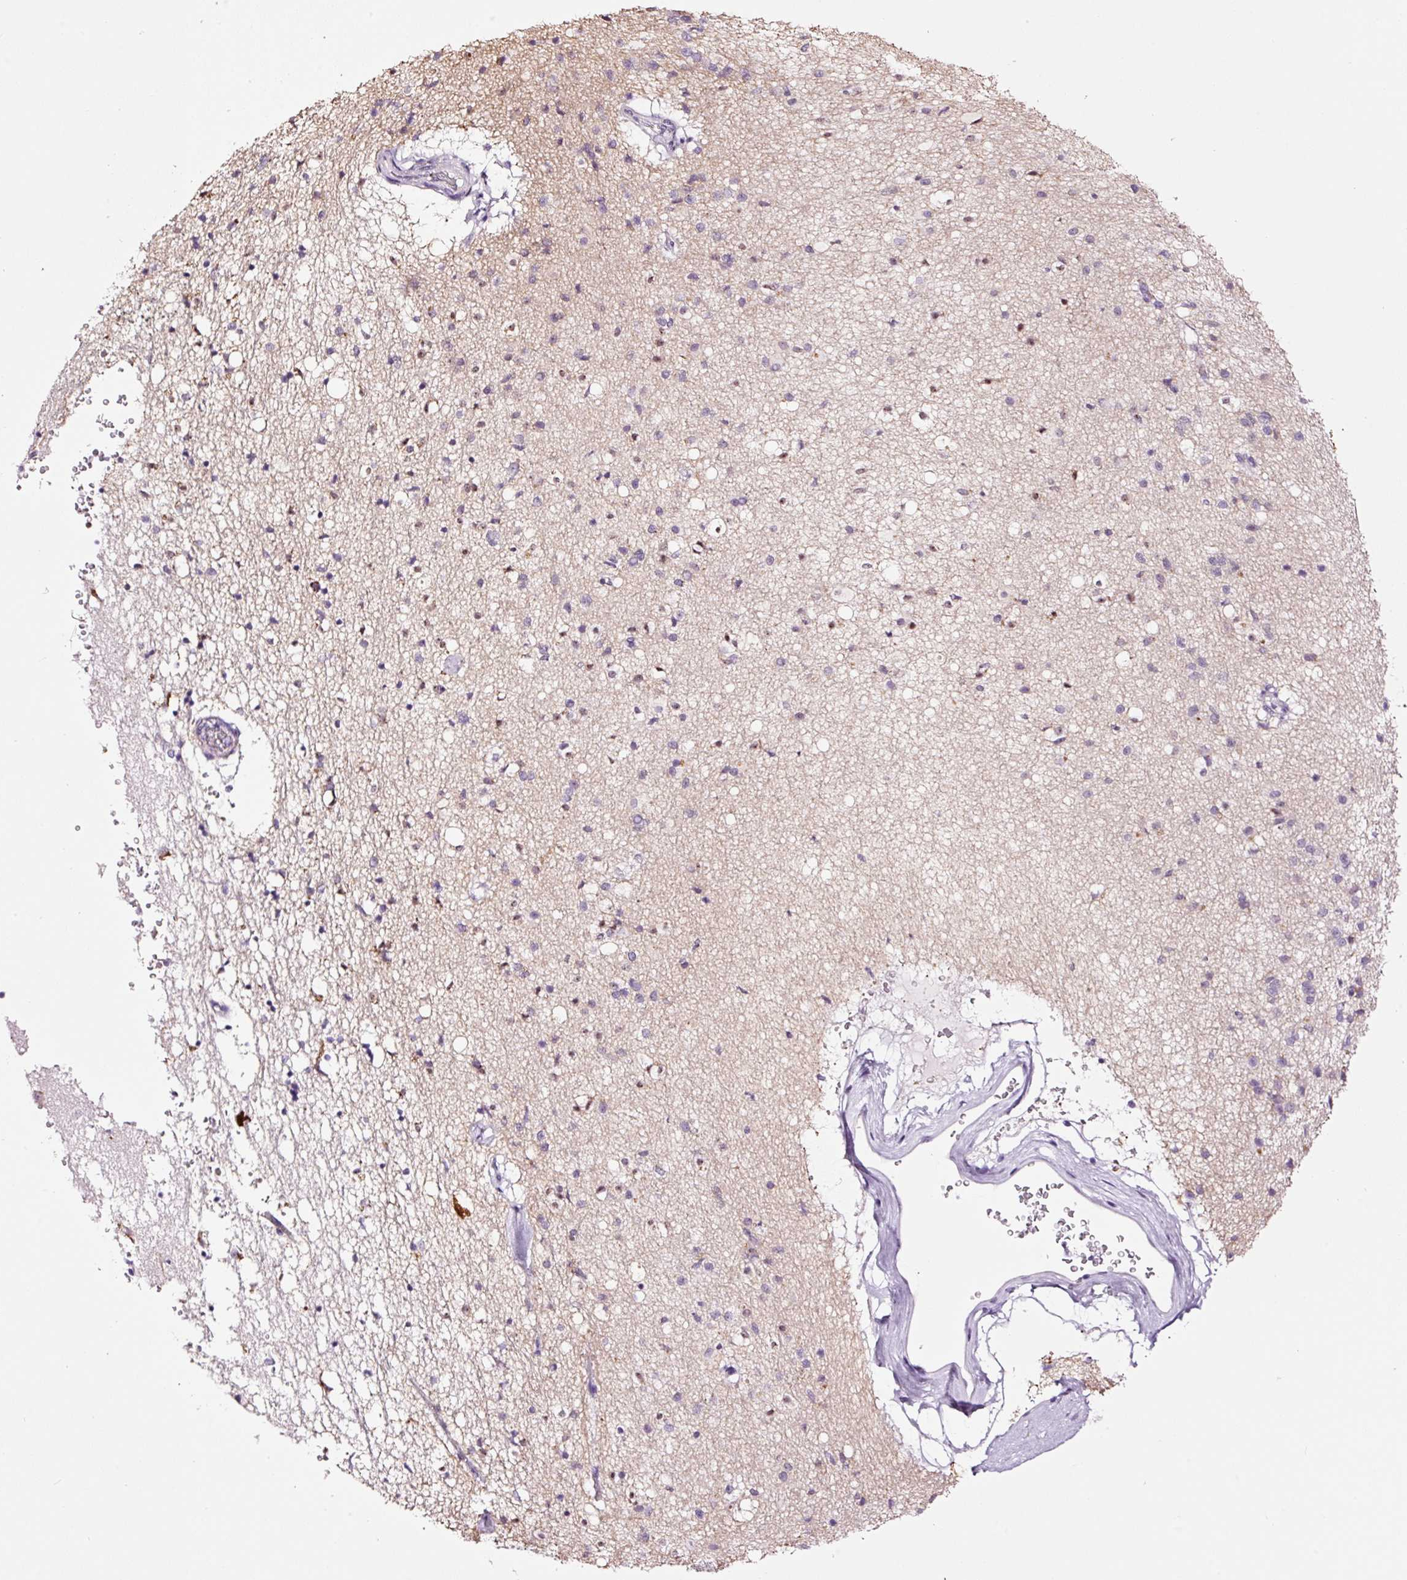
{"staining": {"intensity": "negative", "quantity": "none", "location": "none"}, "tissue": "caudate", "cell_type": "Glial cells", "image_type": "normal", "snomed": [{"axis": "morphology", "description": "Normal tissue, NOS"}, {"axis": "topography", "description": "Lateral ventricle wall"}], "caption": "A micrograph of human caudate is negative for staining in glial cells. (Stains: DAB immunohistochemistry (IHC) with hematoxylin counter stain, Microscopy: brightfield microscopy at high magnification).", "gene": "RTF2", "patient": {"sex": "male", "age": 58}}